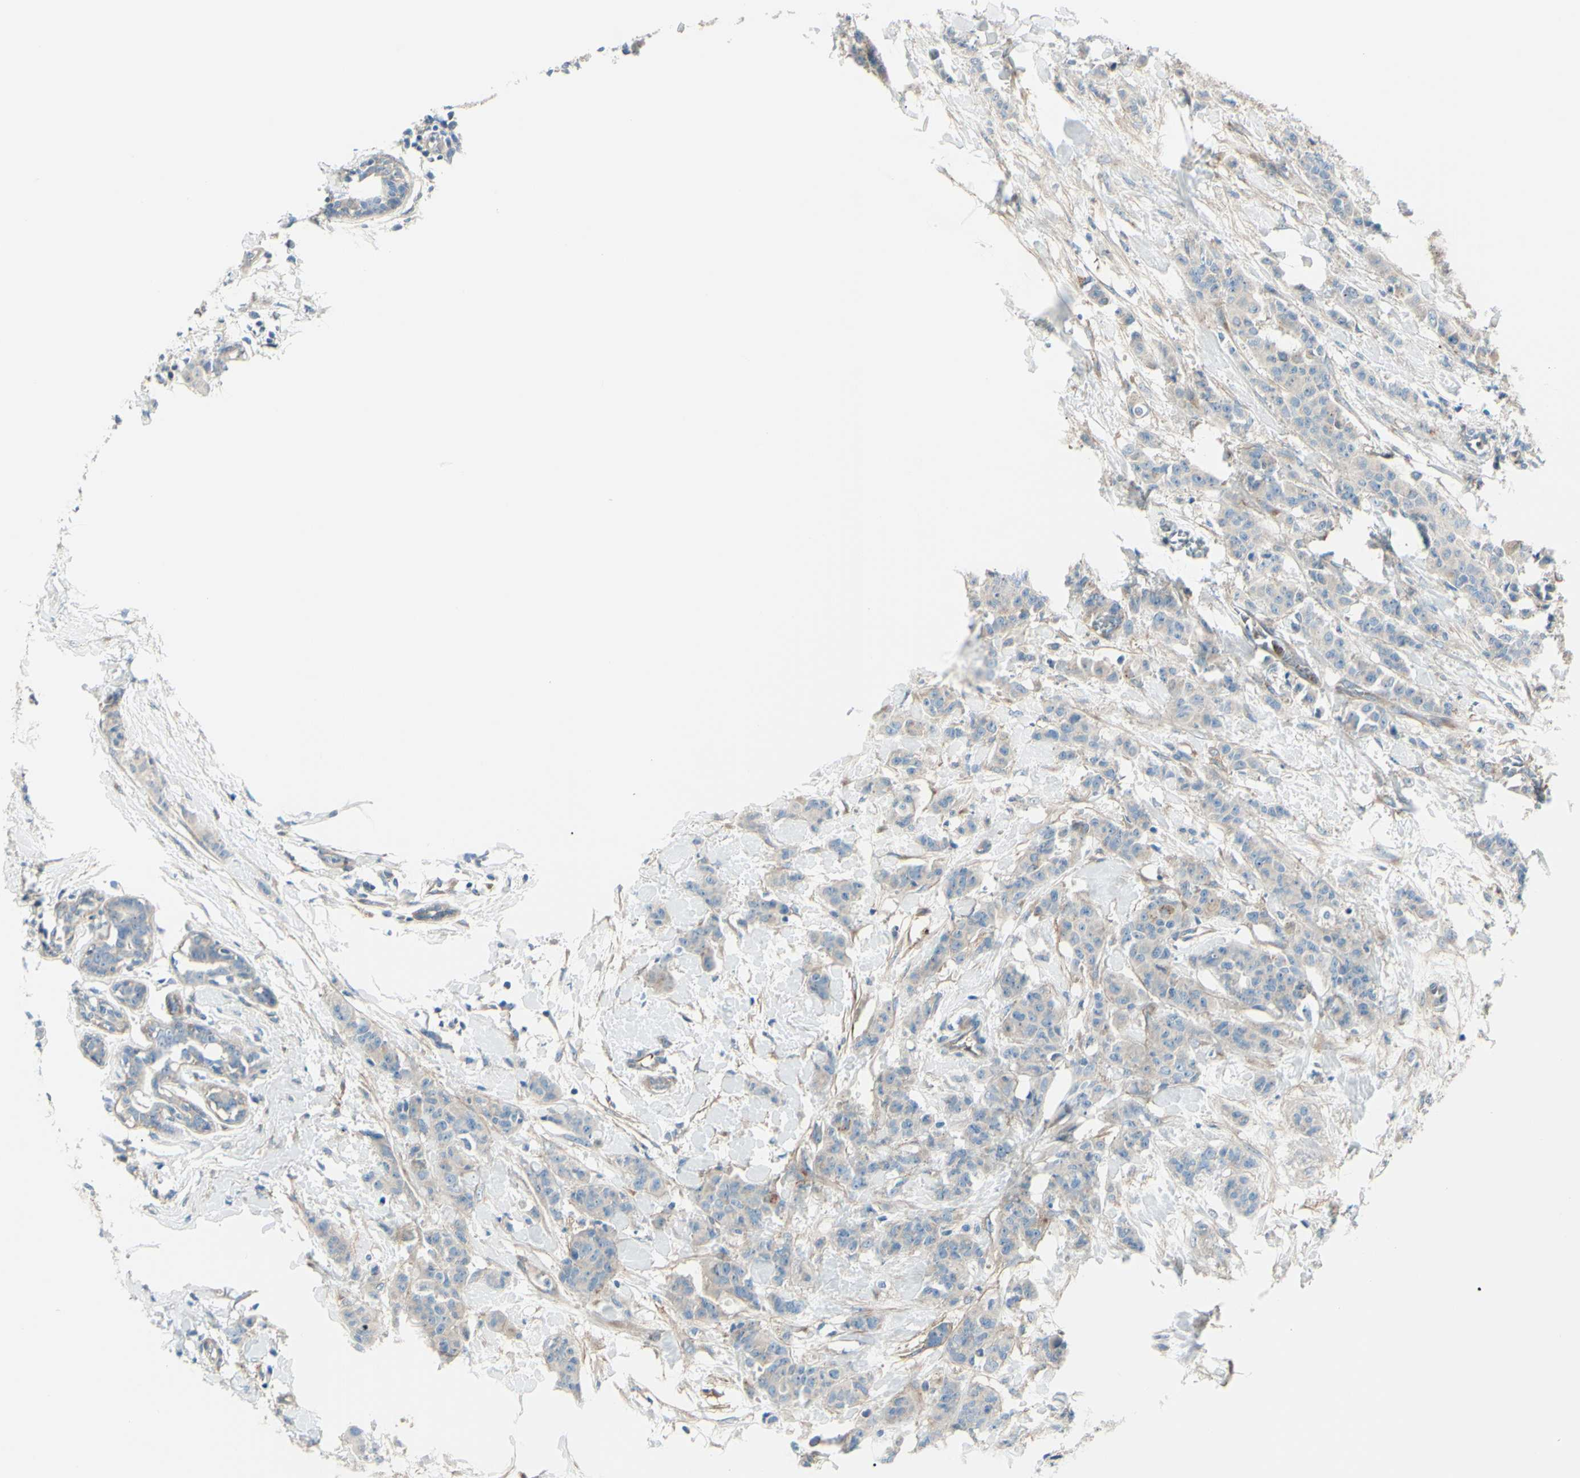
{"staining": {"intensity": "weak", "quantity": ">75%", "location": "cytoplasmic/membranous"}, "tissue": "breast cancer", "cell_type": "Tumor cells", "image_type": "cancer", "snomed": [{"axis": "morphology", "description": "Normal tissue, NOS"}, {"axis": "morphology", "description": "Duct carcinoma"}, {"axis": "topography", "description": "Breast"}], "caption": "Human intraductal carcinoma (breast) stained with a protein marker exhibits weak staining in tumor cells.", "gene": "PCDHGA2", "patient": {"sex": "female", "age": 40}}